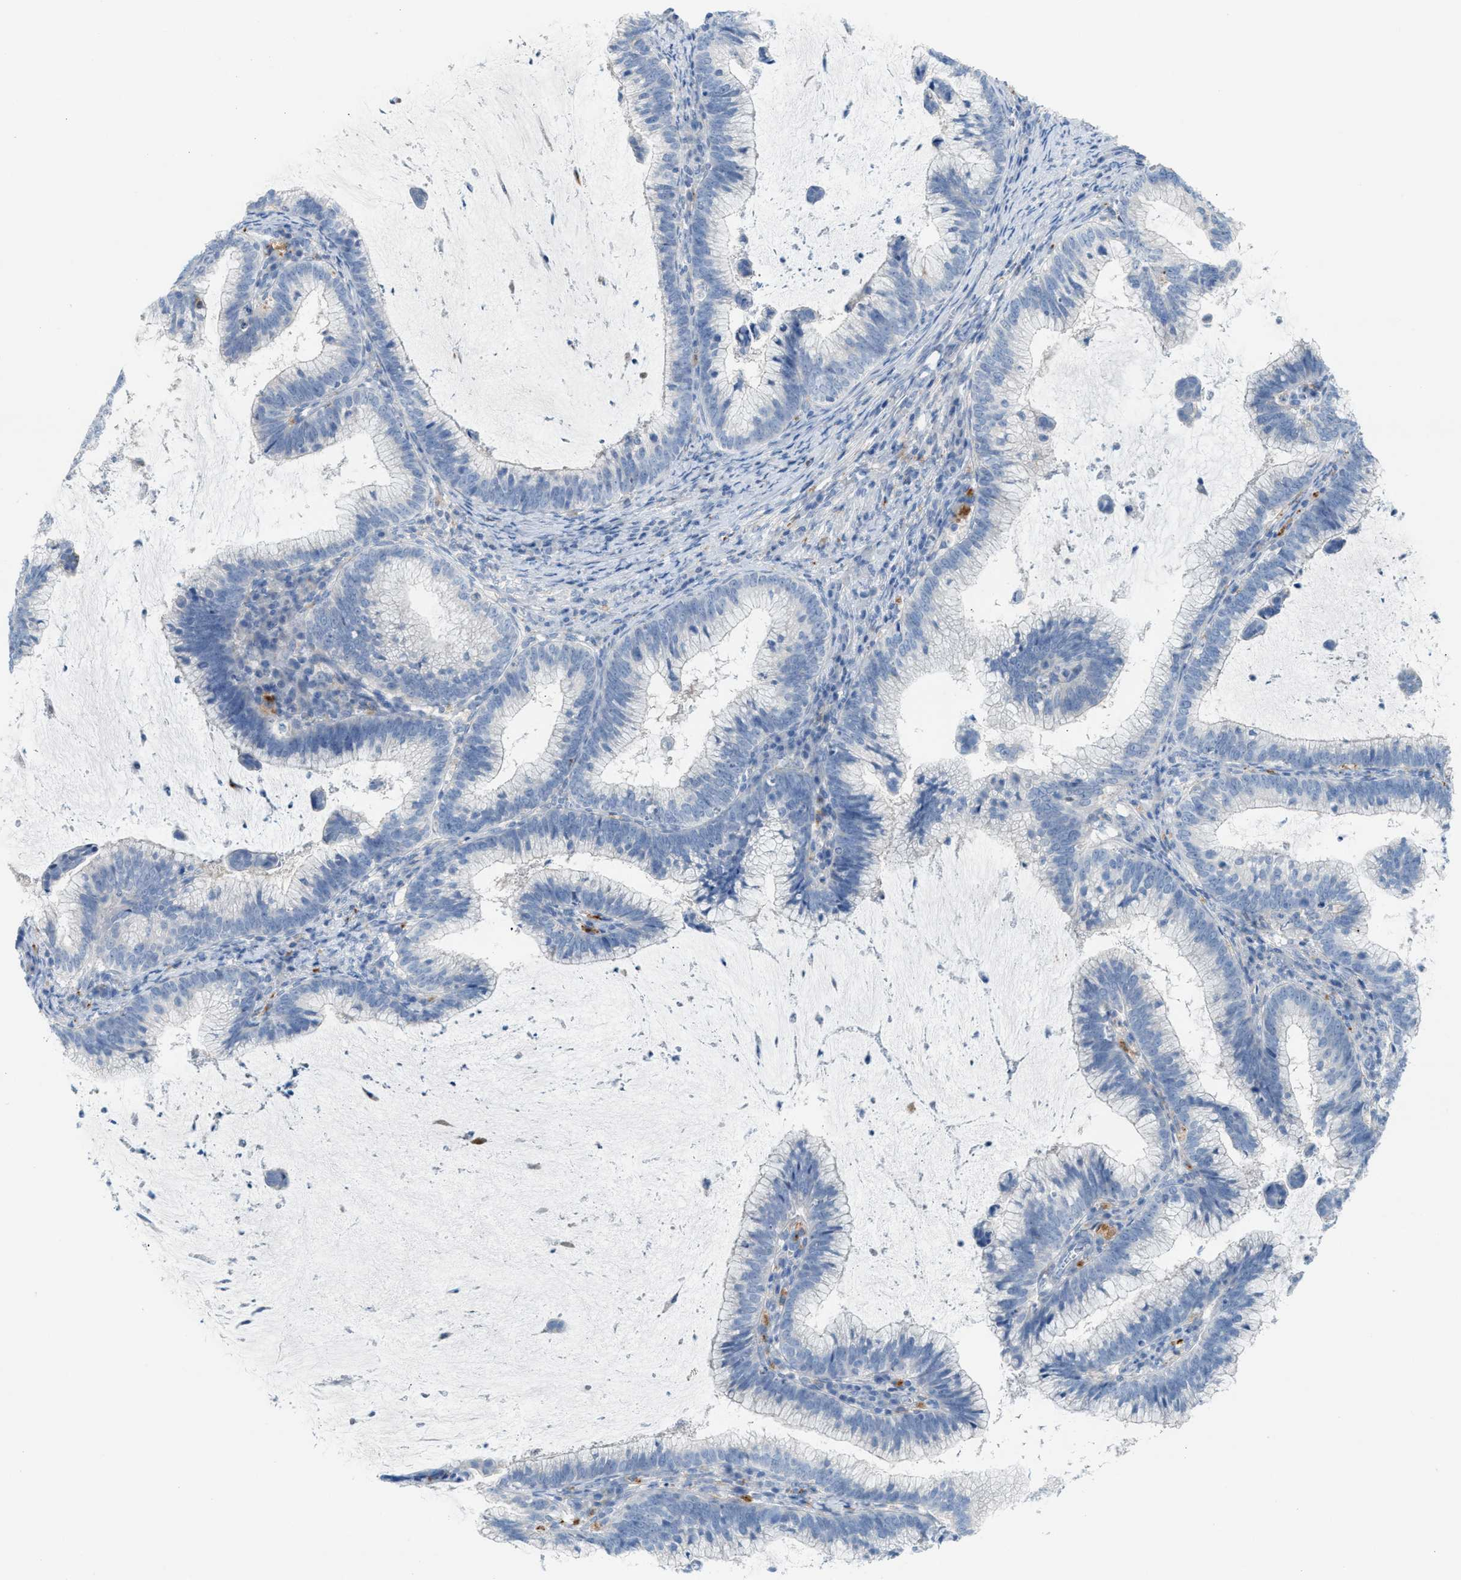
{"staining": {"intensity": "negative", "quantity": "none", "location": "none"}, "tissue": "cervical cancer", "cell_type": "Tumor cells", "image_type": "cancer", "snomed": [{"axis": "morphology", "description": "Adenocarcinoma, NOS"}, {"axis": "topography", "description": "Cervix"}], "caption": "A high-resolution histopathology image shows immunohistochemistry (IHC) staining of cervical cancer (adenocarcinoma), which displays no significant positivity in tumor cells.", "gene": "ASPA", "patient": {"sex": "female", "age": 36}}